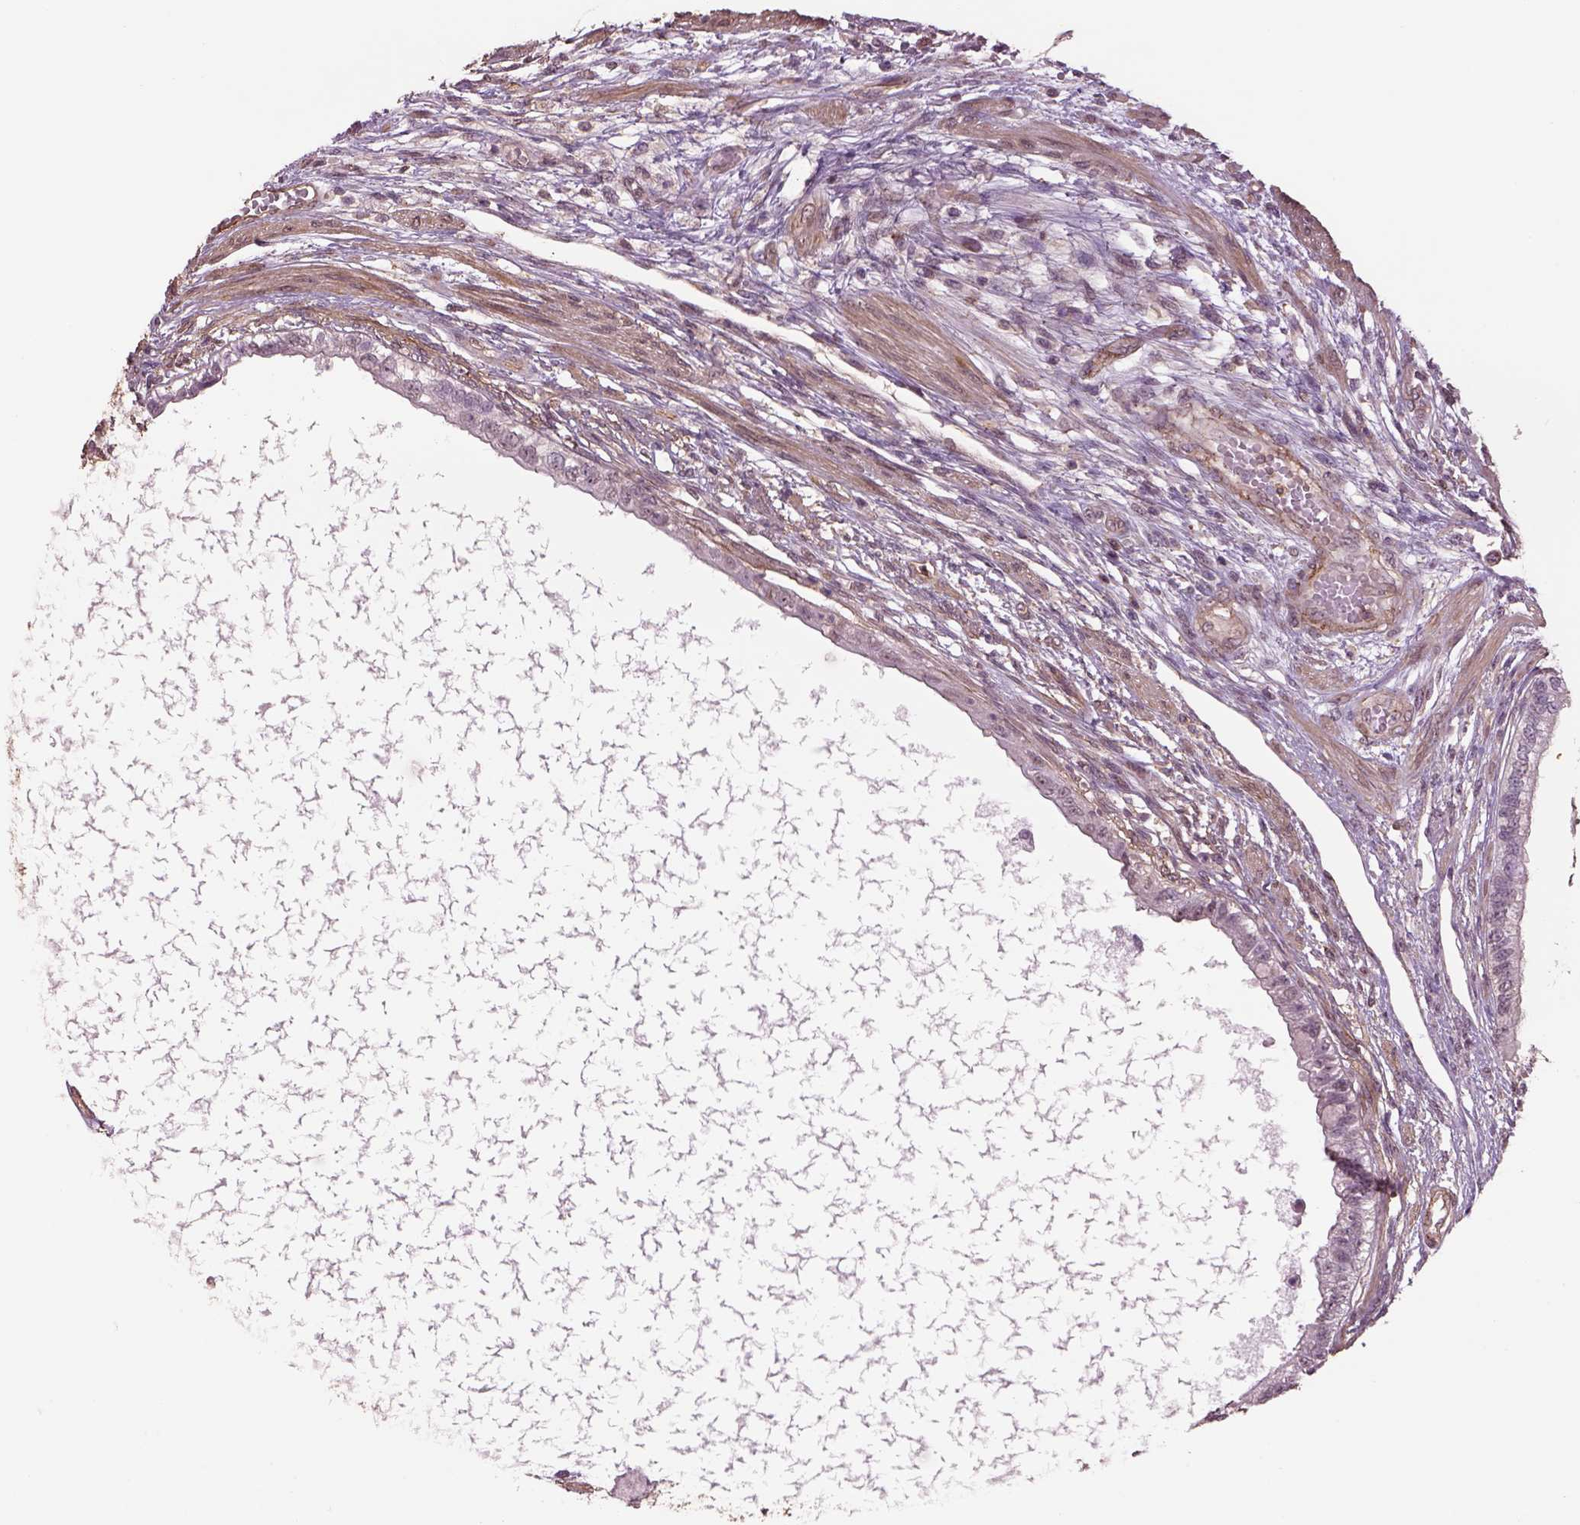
{"staining": {"intensity": "negative", "quantity": "none", "location": "none"}, "tissue": "testis cancer", "cell_type": "Tumor cells", "image_type": "cancer", "snomed": [{"axis": "morphology", "description": "Carcinoma, Embryonal, NOS"}, {"axis": "topography", "description": "Testis"}], "caption": "This photomicrograph is of embryonal carcinoma (testis) stained with immunohistochemistry to label a protein in brown with the nuclei are counter-stained blue. There is no staining in tumor cells. (Immunohistochemistry (ihc), brightfield microscopy, high magnification).", "gene": "LIN7A", "patient": {"sex": "male", "age": 26}}